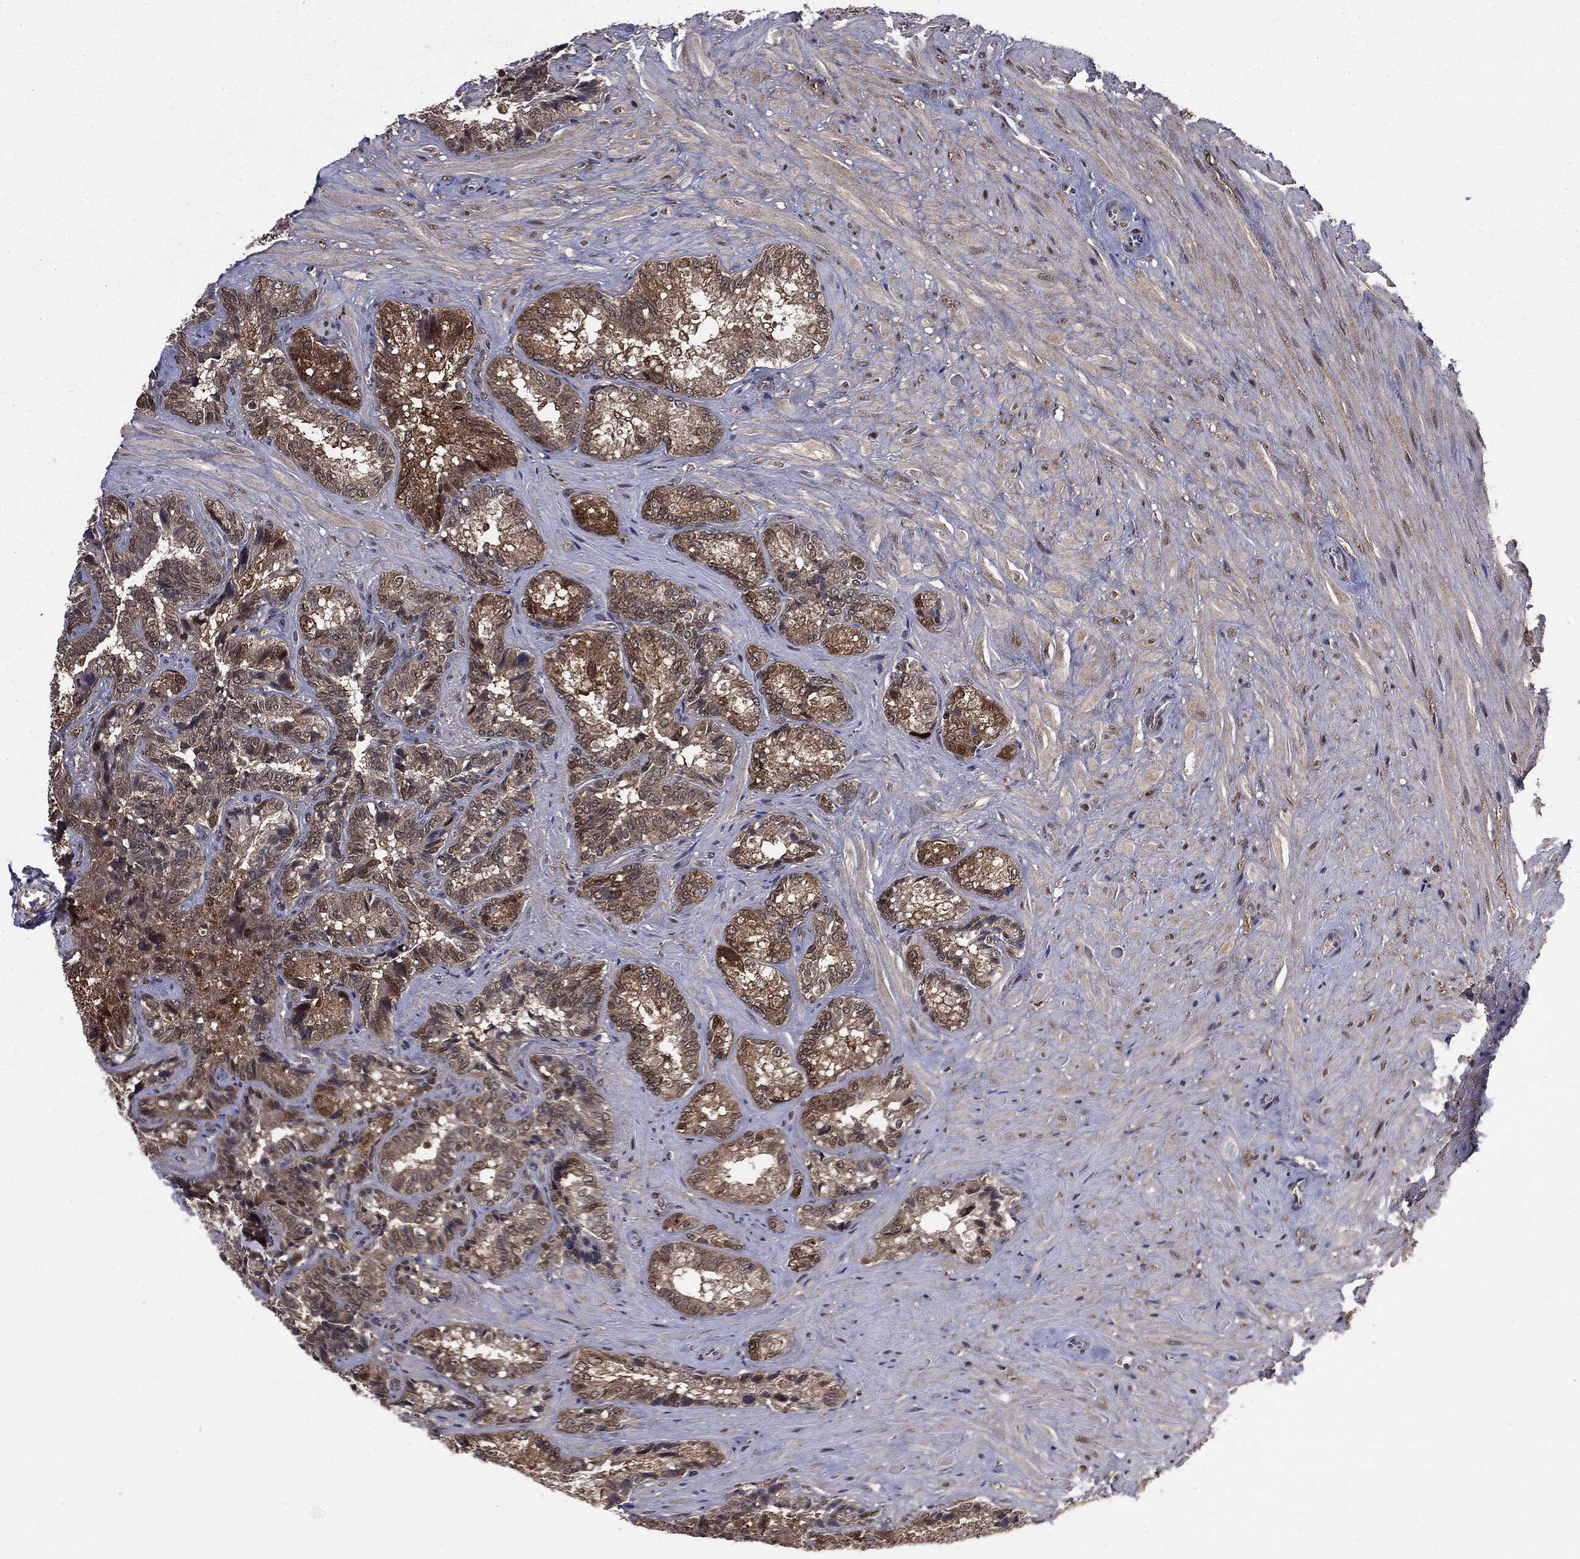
{"staining": {"intensity": "moderate", "quantity": ">75%", "location": "cytoplasmic/membranous"}, "tissue": "seminal vesicle", "cell_type": "Glandular cells", "image_type": "normal", "snomed": [{"axis": "morphology", "description": "Normal tissue, NOS"}, {"axis": "topography", "description": "Seminal veicle"}], "caption": "Seminal vesicle stained for a protein (brown) shows moderate cytoplasmic/membranous positive staining in approximately >75% of glandular cells.", "gene": "GPI", "patient": {"sex": "male", "age": 68}}